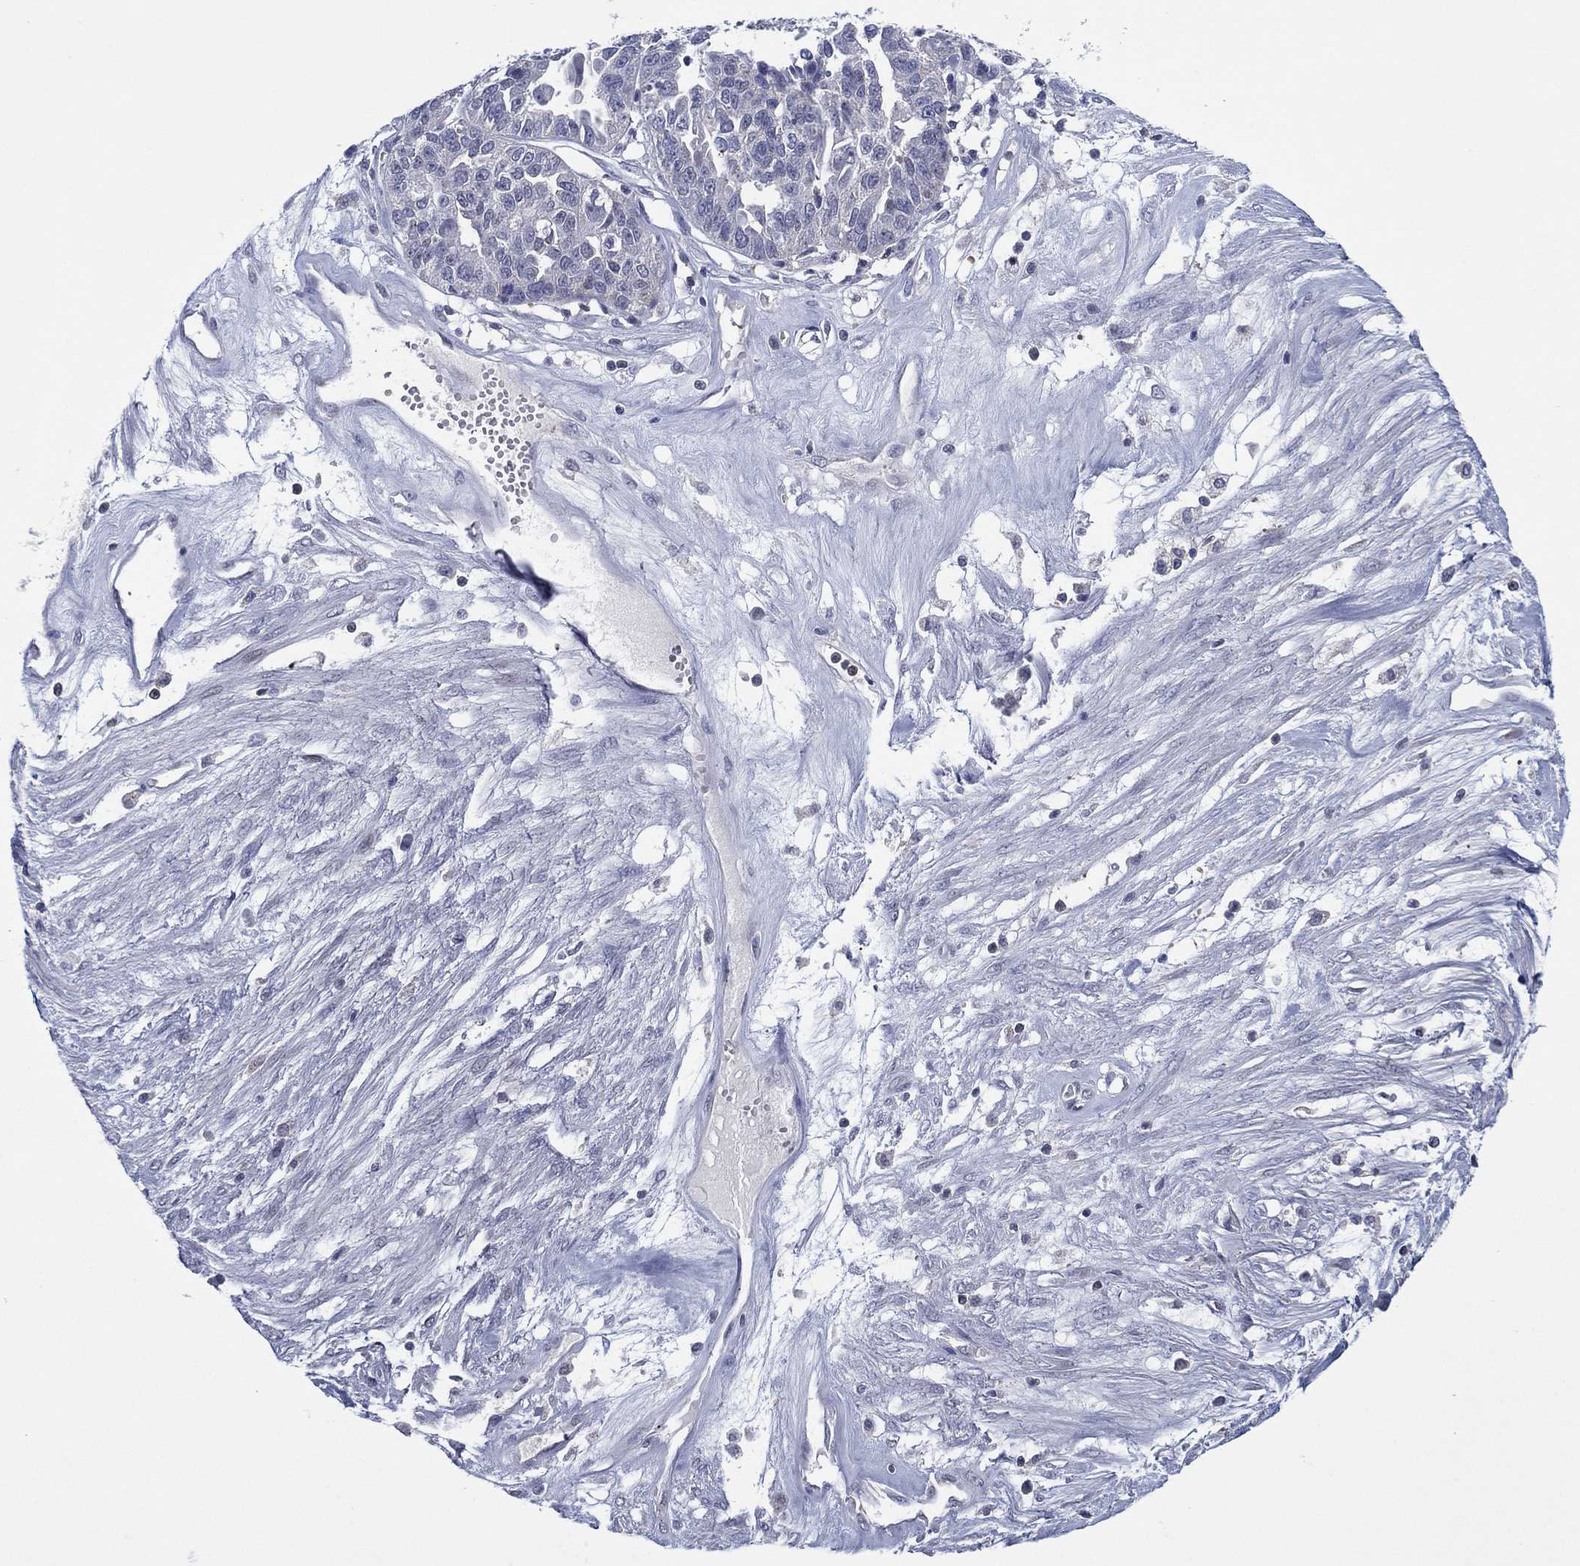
{"staining": {"intensity": "negative", "quantity": "none", "location": "none"}, "tissue": "ovarian cancer", "cell_type": "Tumor cells", "image_type": "cancer", "snomed": [{"axis": "morphology", "description": "Cystadenocarcinoma, serous, NOS"}, {"axis": "topography", "description": "Ovary"}], "caption": "This is a image of immunohistochemistry staining of serous cystadenocarcinoma (ovarian), which shows no expression in tumor cells.", "gene": "TRIM31", "patient": {"sex": "female", "age": 87}}